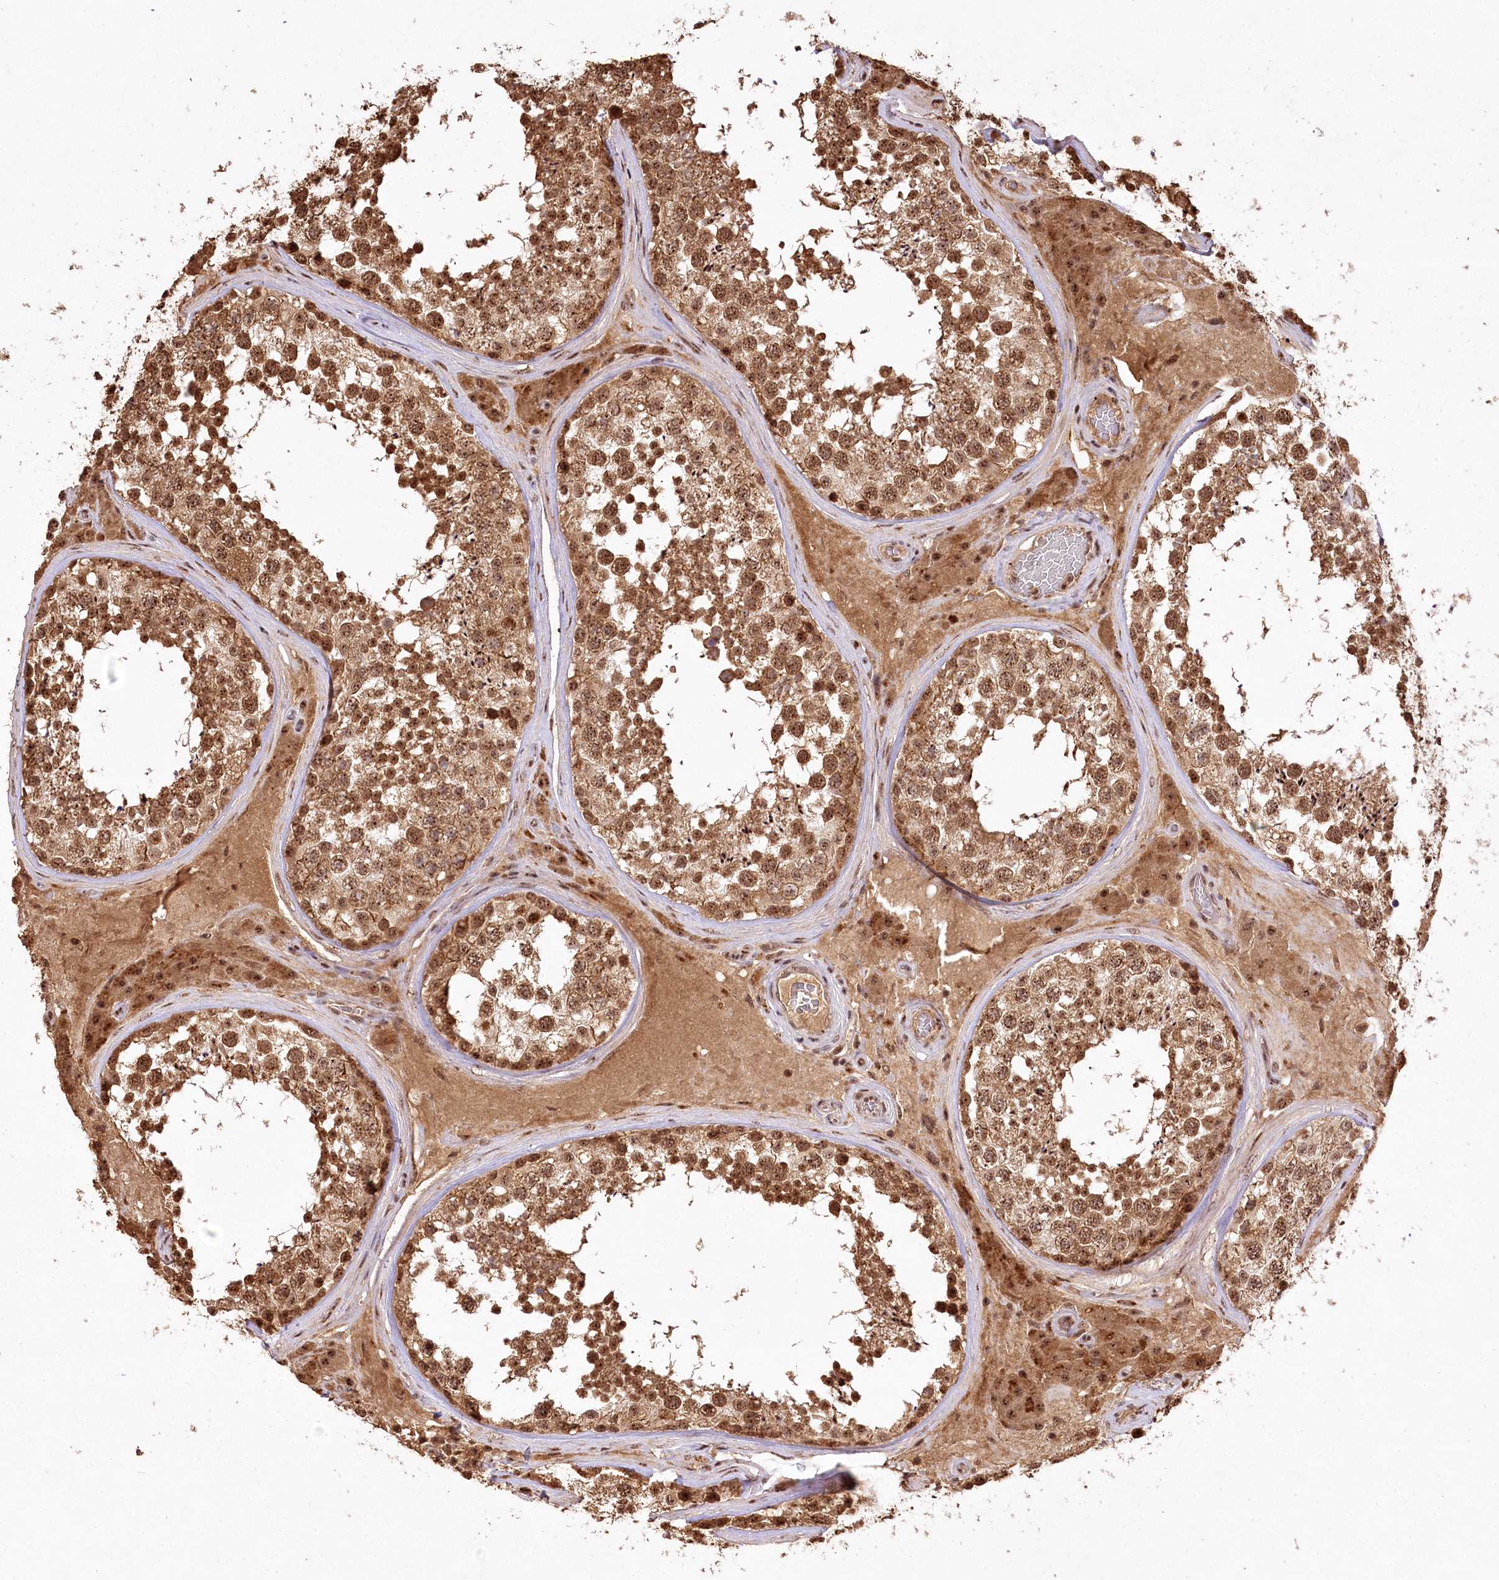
{"staining": {"intensity": "moderate", "quantity": ">75%", "location": "cytoplasmic/membranous,nuclear"}, "tissue": "testis", "cell_type": "Cells in seminiferous ducts", "image_type": "normal", "snomed": [{"axis": "morphology", "description": "Normal tissue, NOS"}, {"axis": "topography", "description": "Testis"}], "caption": "Human testis stained for a protein (brown) demonstrates moderate cytoplasmic/membranous,nuclear positive expression in about >75% of cells in seminiferous ducts.", "gene": "PYROXD1", "patient": {"sex": "male", "age": 46}}